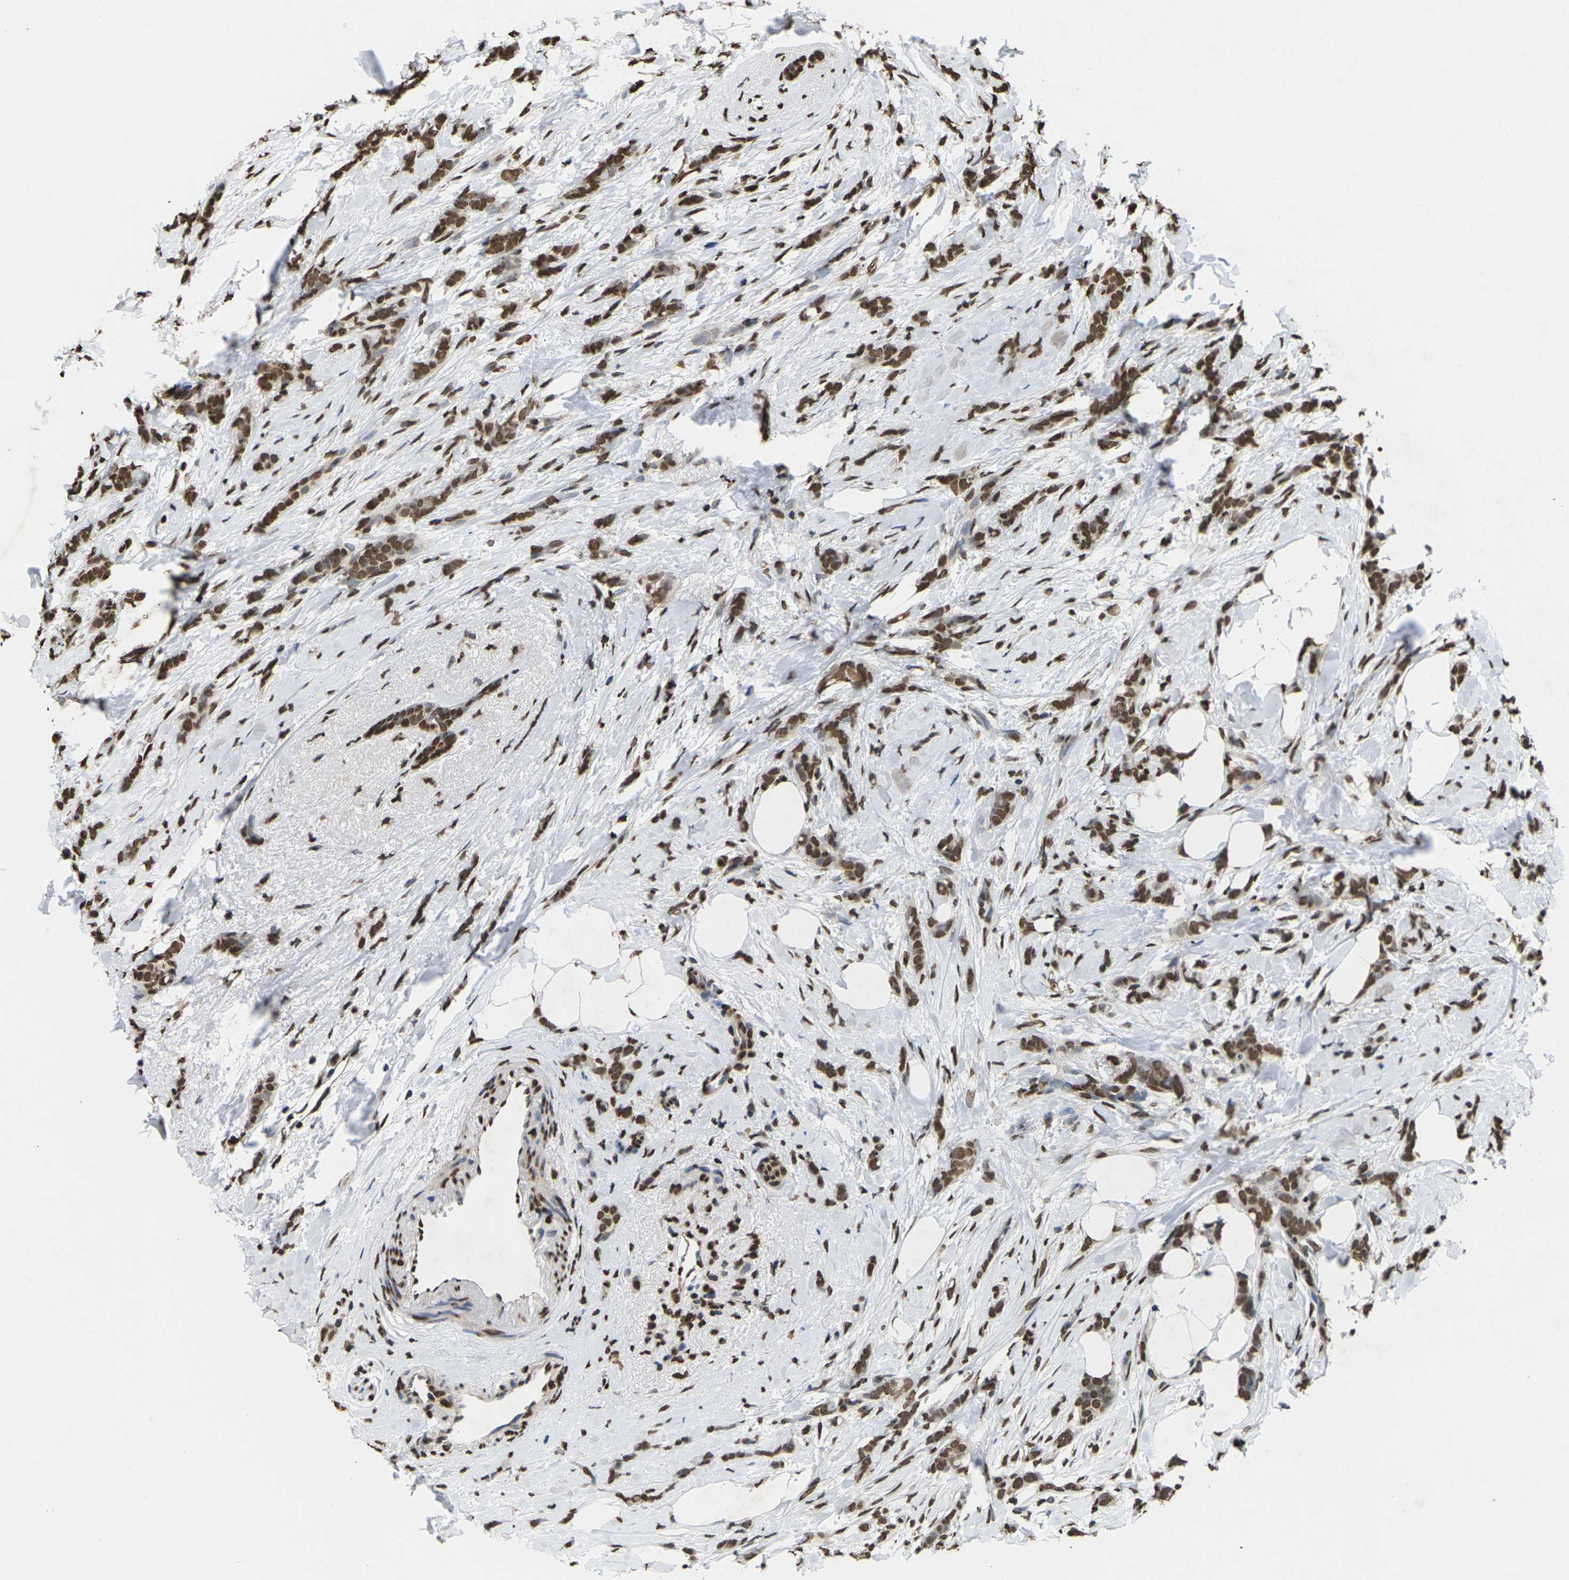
{"staining": {"intensity": "strong", "quantity": ">75%", "location": "nuclear"}, "tissue": "breast cancer", "cell_type": "Tumor cells", "image_type": "cancer", "snomed": [{"axis": "morphology", "description": "Lobular carcinoma, in situ"}, {"axis": "morphology", "description": "Lobular carcinoma"}, {"axis": "topography", "description": "Breast"}], "caption": "A histopathology image of human breast cancer stained for a protein shows strong nuclear brown staining in tumor cells. (Stains: DAB (3,3'-diaminobenzidine) in brown, nuclei in blue, Microscopy: brightfield microscopy at high magnification).", "gene": "EMSY", "patient": {"sex": "female", "age": 41}}